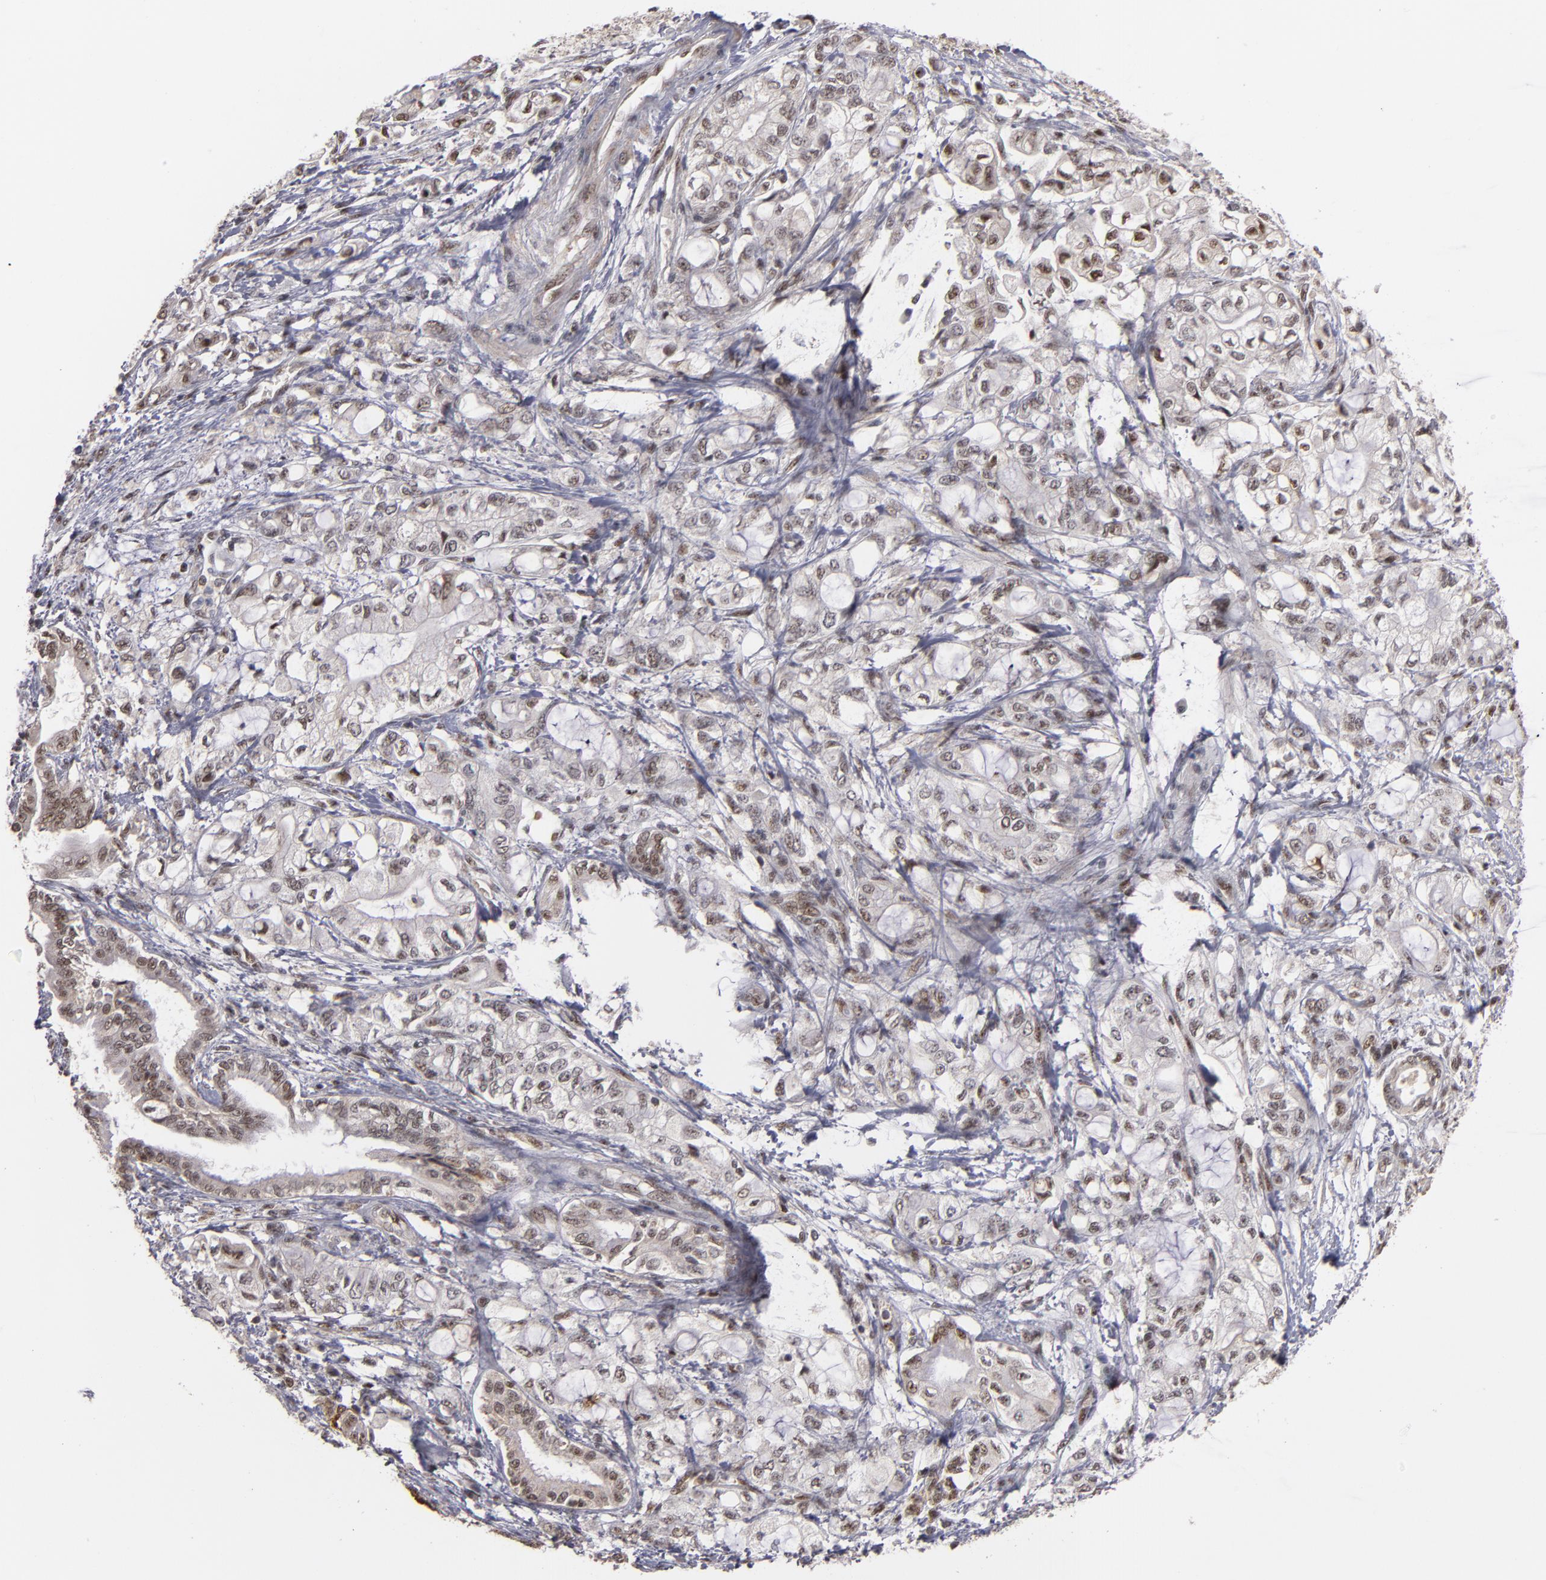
{"staining": {"intensity": "weak", "quantity": "<25%", "location": "nuclear"}, "tissue": "pancreatic cancer", "cell_type": "Tumor cells", "image_type": "cancer", "snomed": [{"axis": "morphology", "description": "Adenocarcinoma, NOS"}, {"axis": "topography", "description": "Pancreas"}], "caption": "Tumor cells are negative for brown protein staining in pancreatic cancer (adenocarcinoma).", "gene": "ZNF234", "patient": {"sex": "male", "age": 79}}